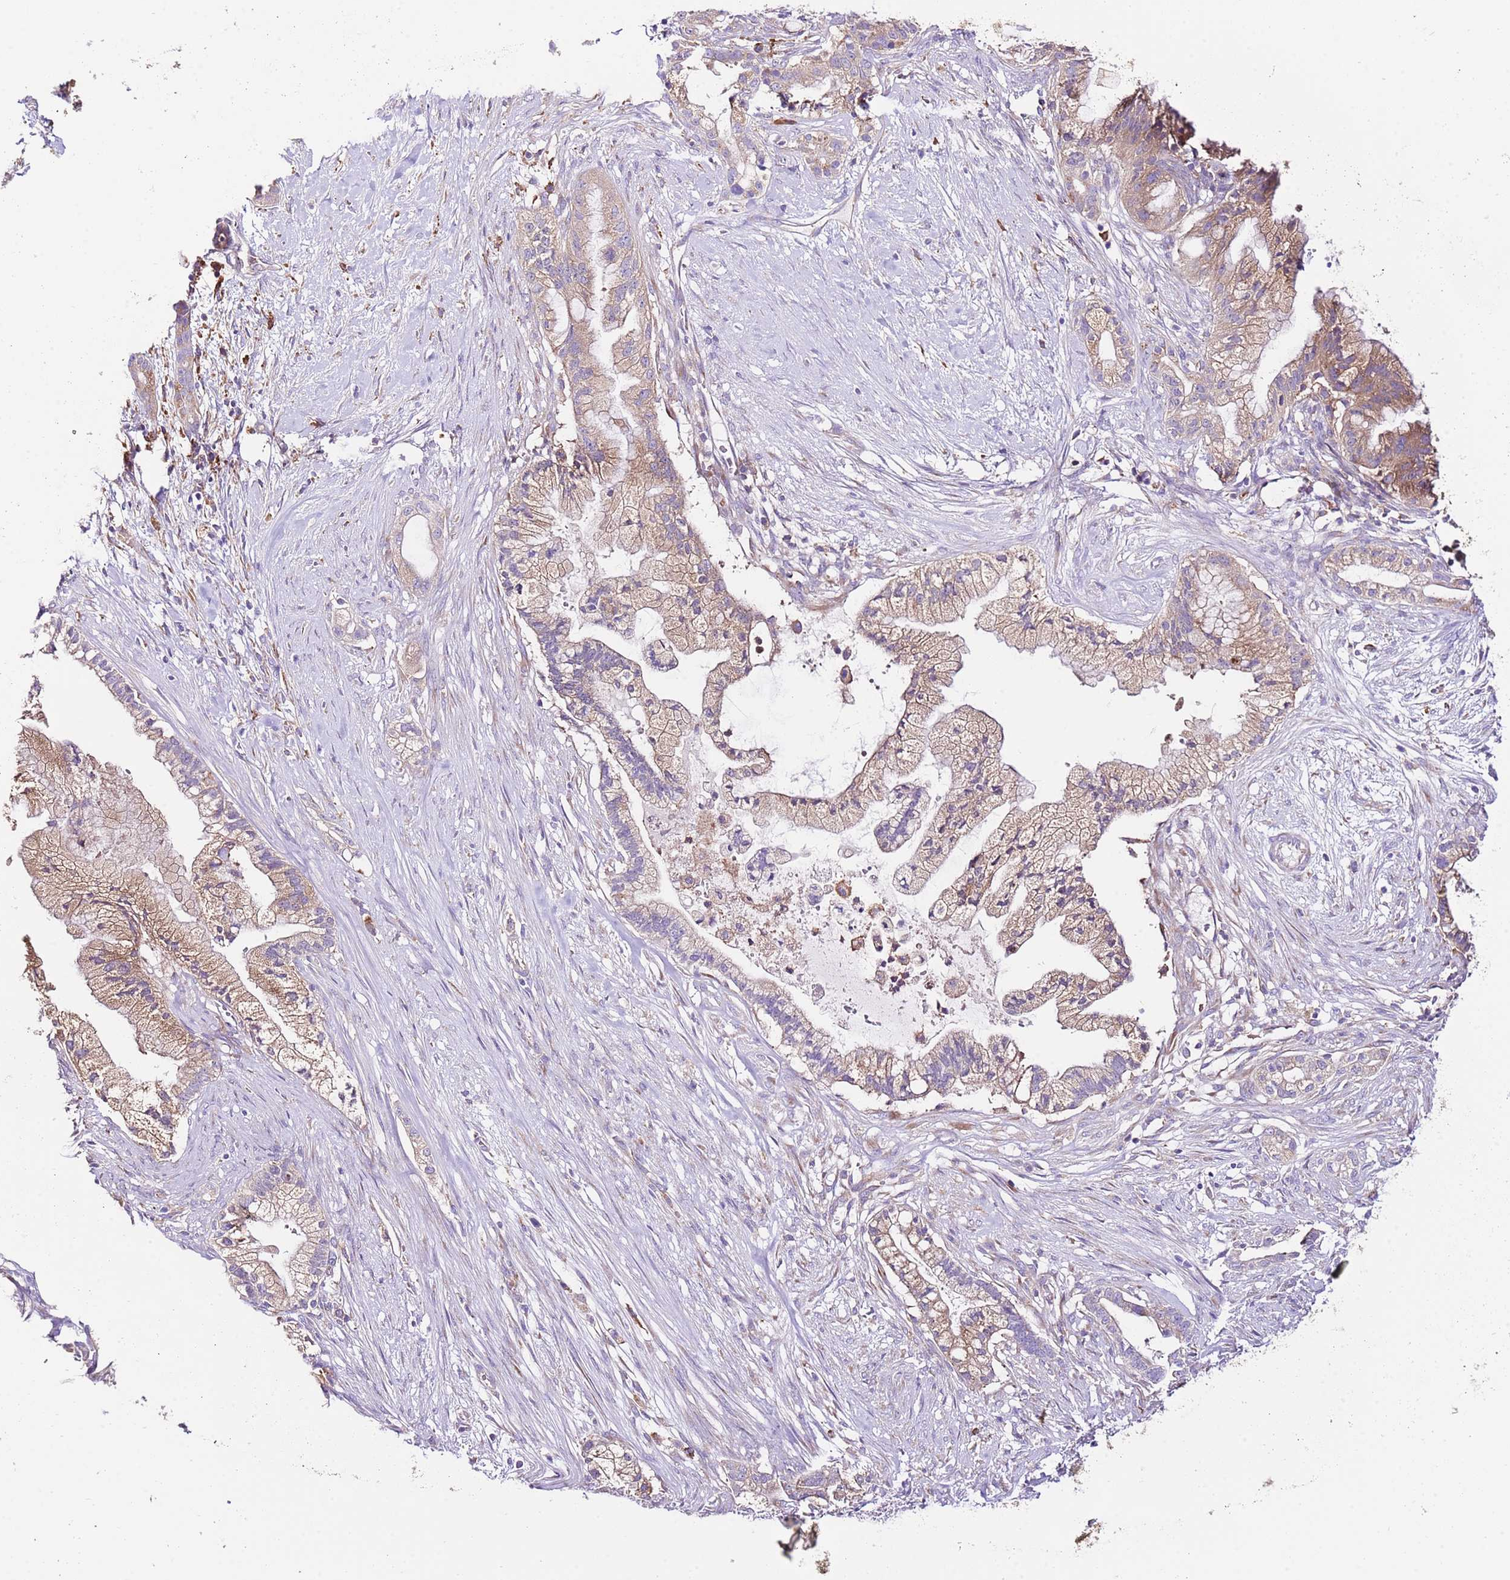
{"staining": {"intensity": "moderate", "quantity": "25%-75%", "location": "cytoplasmic/membranous"}, "tissue": "pancreatic cancer", "cell_type": "Tumor cells", "image_type": "cancer", "snomed": [{"axis": "morphology", "description": "Adenocarcinoma, NOS"}, {"axis": "topography", "description": "Pancreas"}], "caption": "A high-resolution image shows immunohistochemistry (IHC) staining of adenocarcinoma (pancreatic), which reveals moderate cytoplasmic/membranous positivity in approximately 25%-75% of tumor cells.", "gene": "RPS10", "patient": {"sex": "male", "age": 44}}